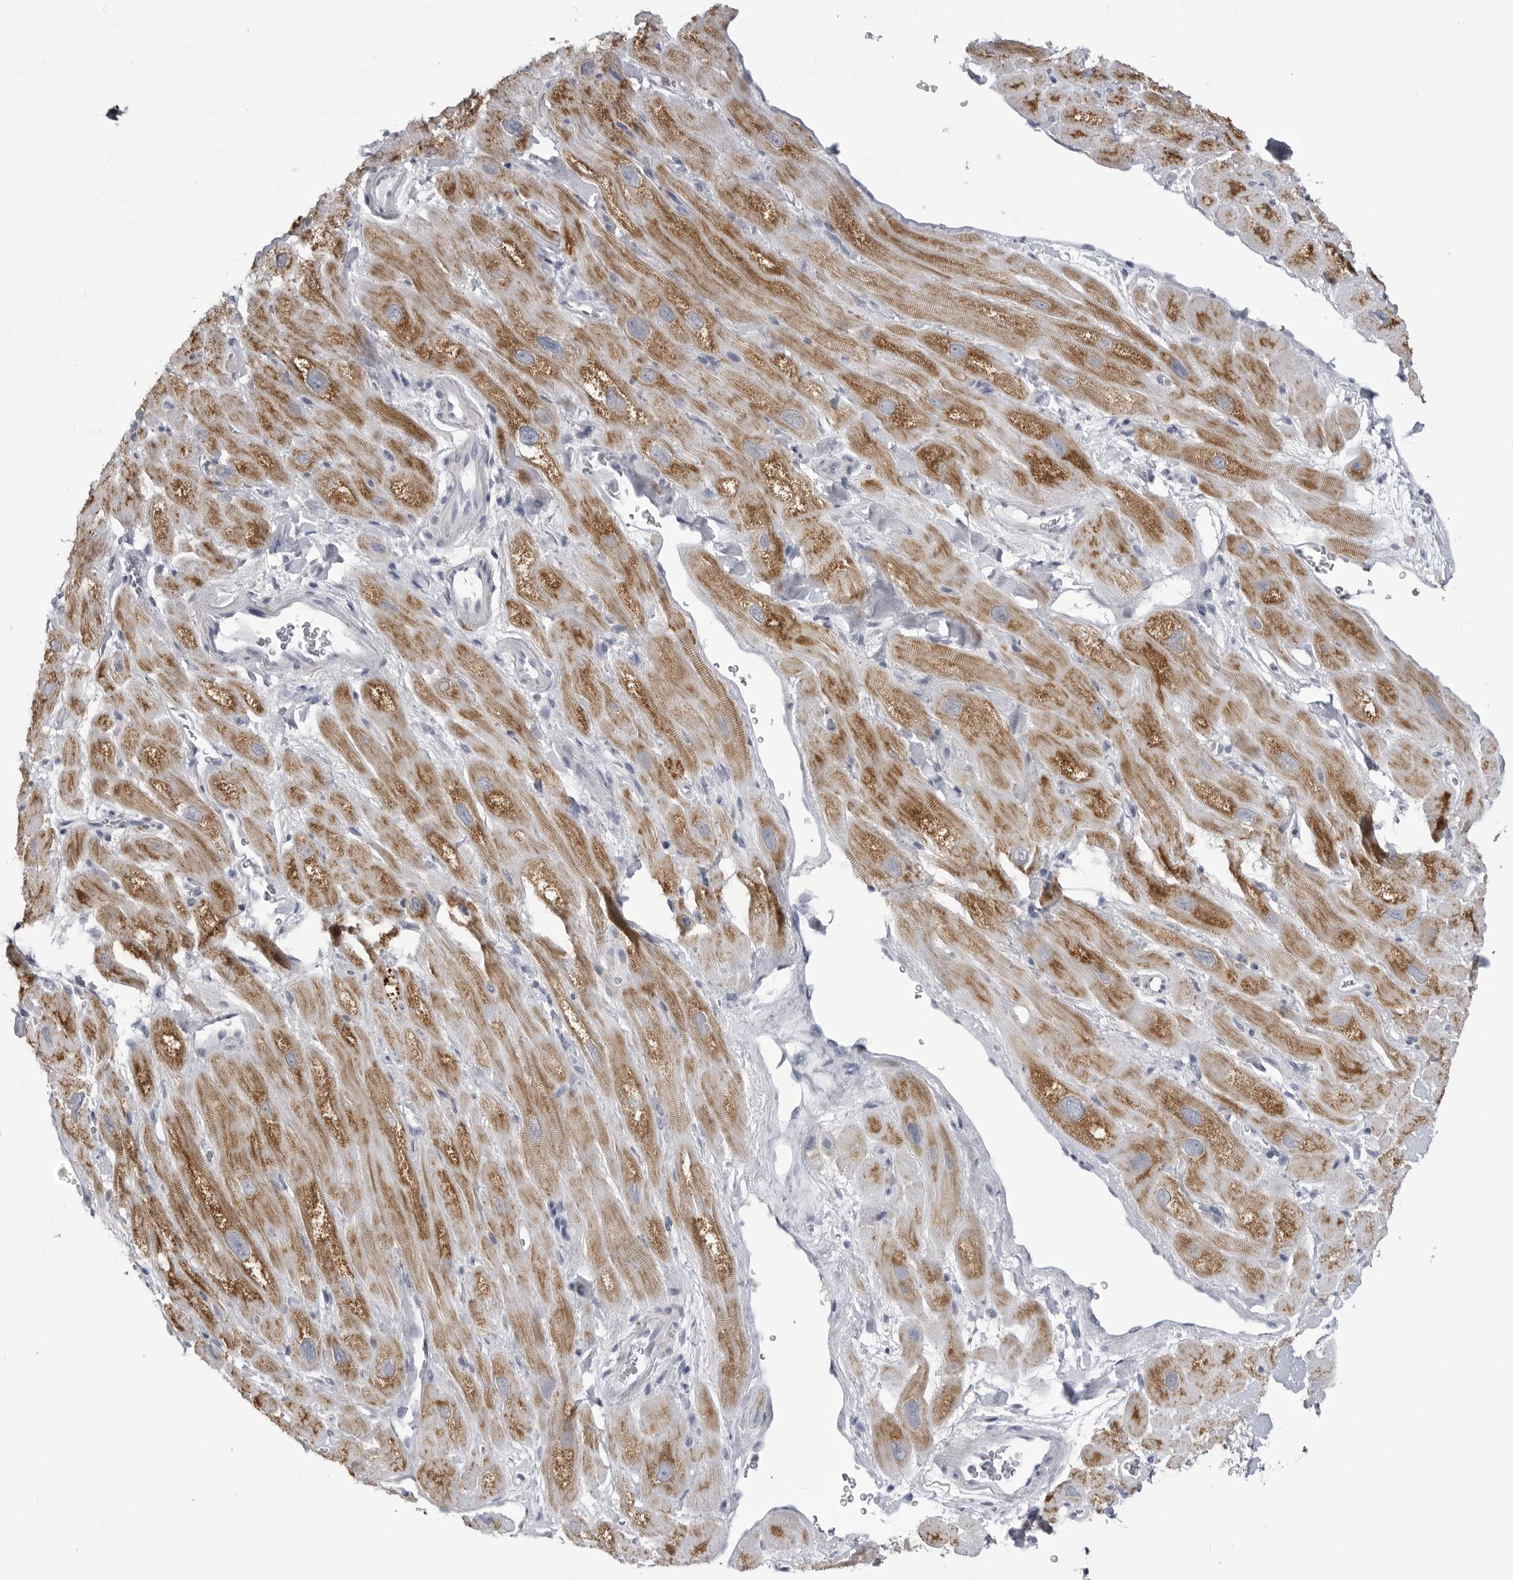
{"staining": {"intensity": "moderate", "quantity": ">75%", "location": "cytoplasmic/membranous"}, "tissue": "heart muscle", "cell_type": "Cardiomyocytes", "image_type": "normal", "snomed": [{"axis": "morphology", "description": "Normal tissue, NOS"}, {"axis": "topography", "description": "Heart"}], "caption": "Immunohistochemical staining of normal heart muscle exhibits >75% levels of moderate cytoplasmic/membranous protein staining in about >75% of cardiomyocytes. (DAB (3,3'-diaminobenzidine) = brown stain, brightfield microscopy at high magnification).", "gene": "FH", "patient": {"sex": "male", "age": 49}}